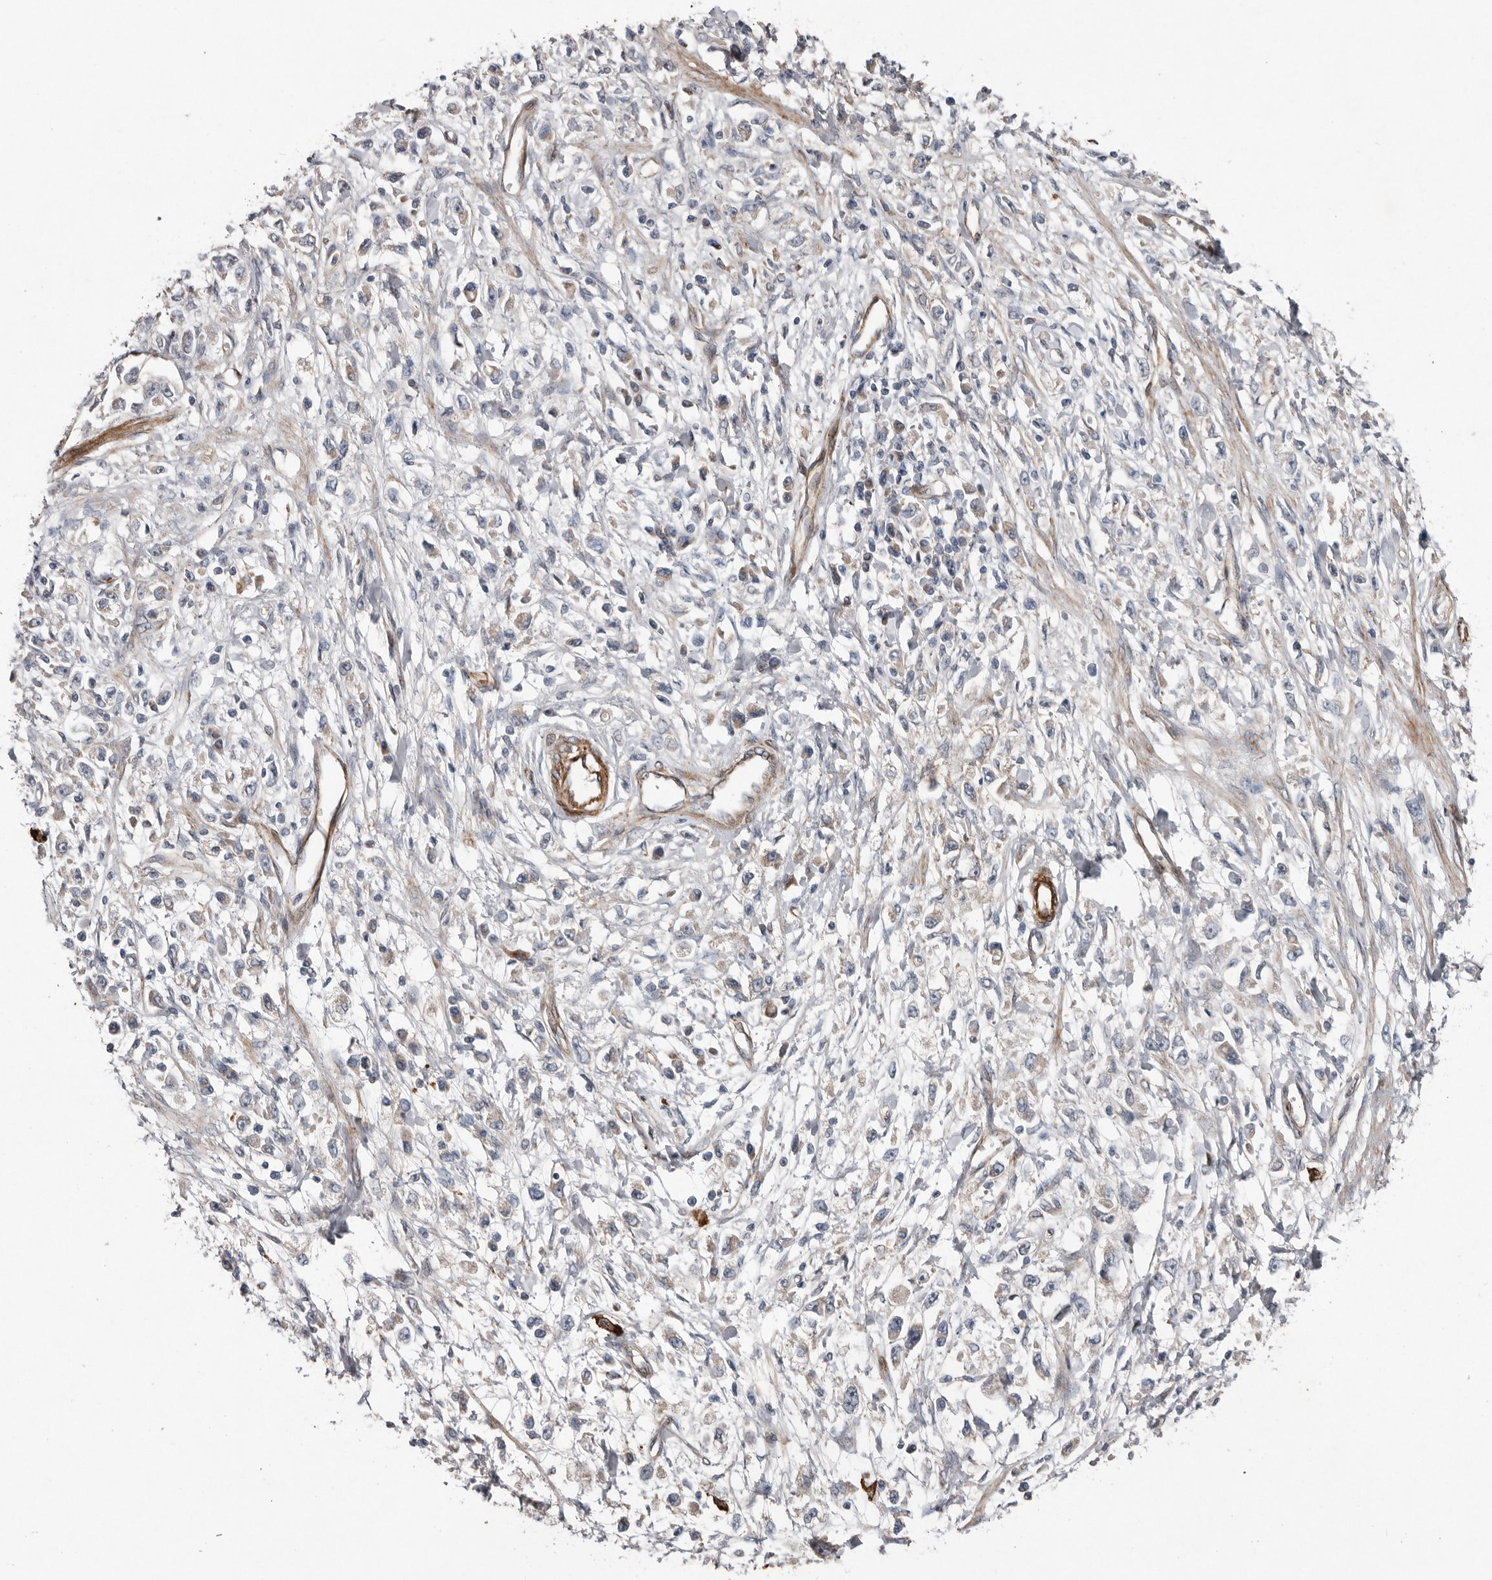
{"staining": {"intensity": "negative", "quantity": "none", "location": "none"}, "tissue": "stomach cancer", "cell_type": "Tumor cells", "image_type": "cancer", "snomed": [{"axis": "morphology", "description": "Adenocarcinoma, NOS"}, {"axis": "topography", "description": "Stomach"}], "caption": "High magnification brightfield microscopy of stomach cancer stained with DAB (3,3'-diaminobenzidine) (brown) and counterstained with hematoxylin (blue): tumor cells show no significant positivity.", "gene": "RANBP17", "patient": {"sex": "female", "age": 59}}